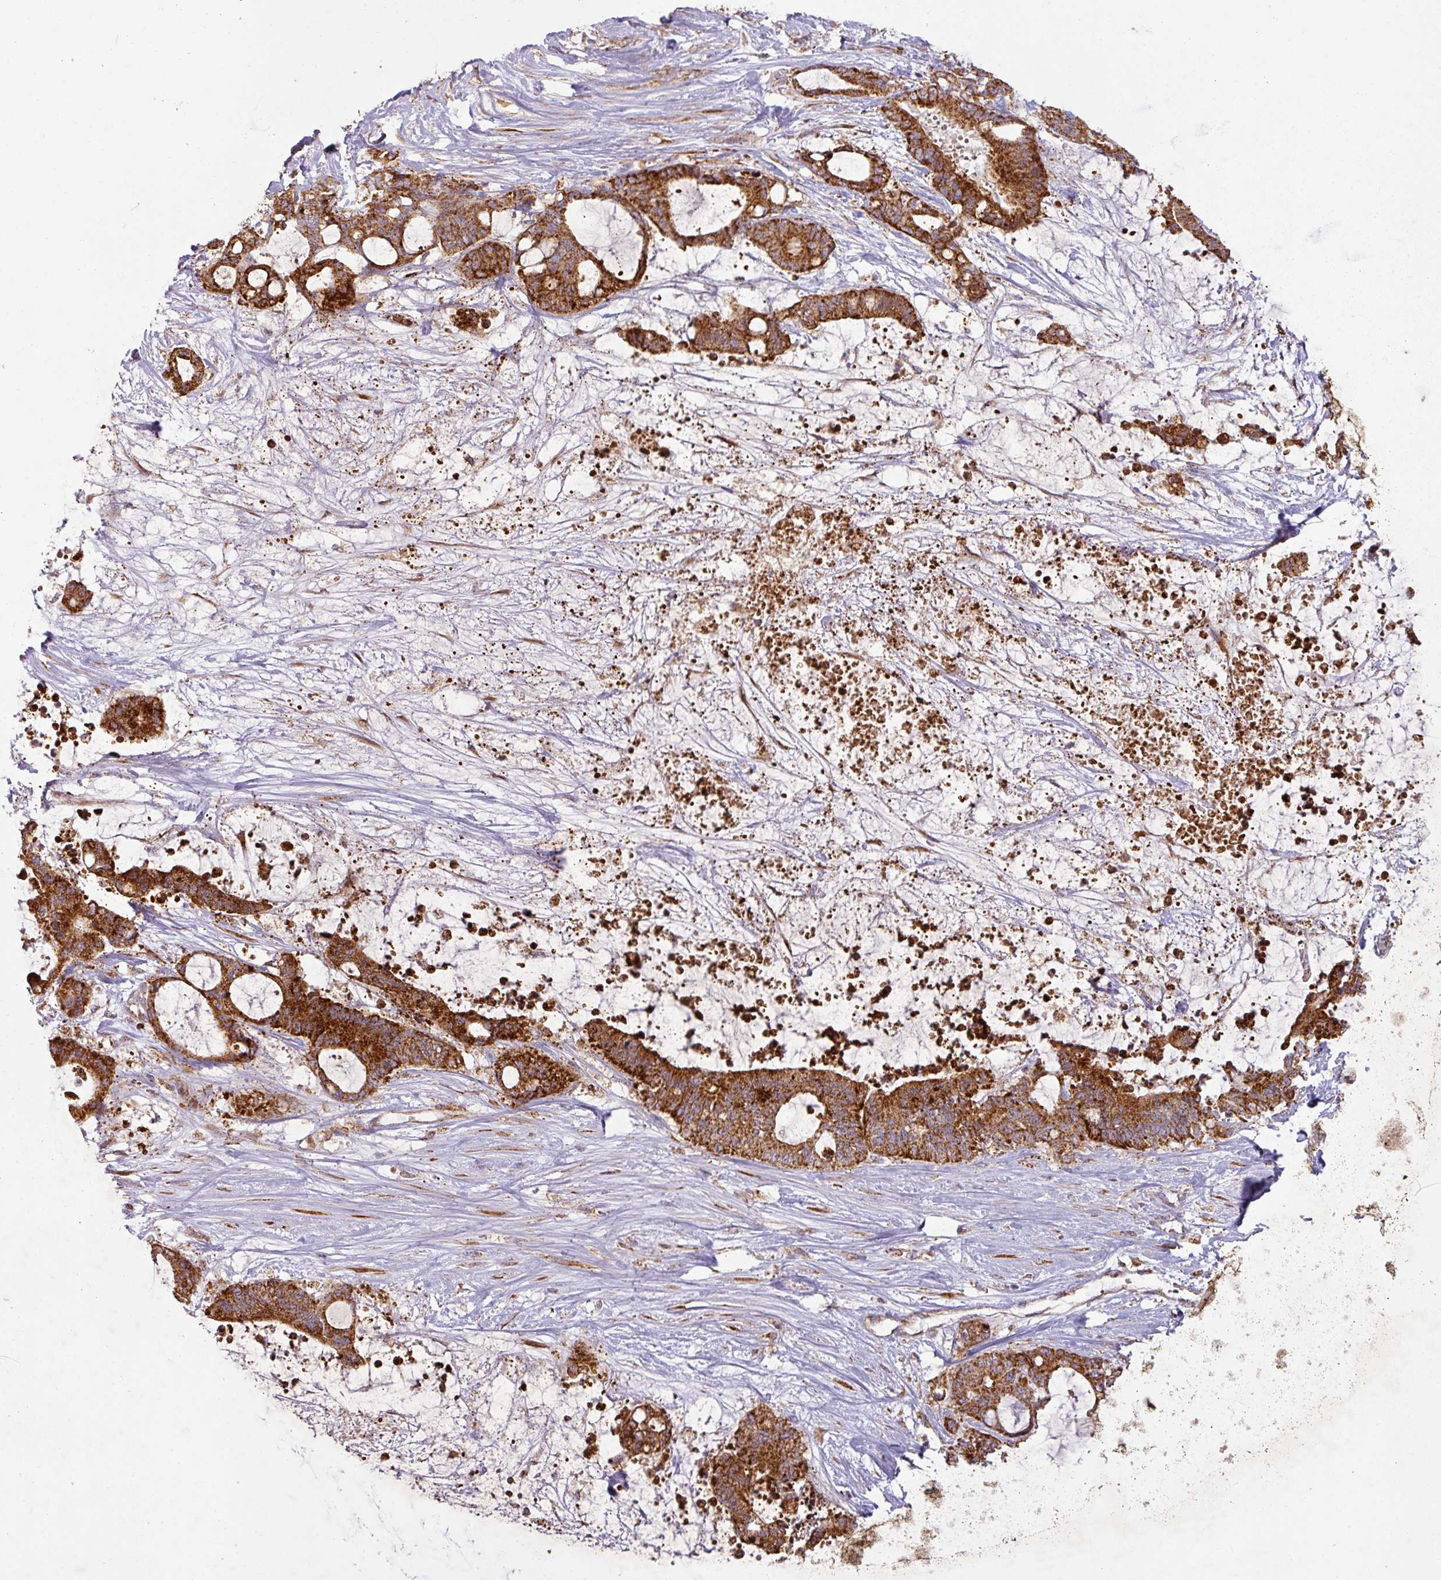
{"staining": {"intensity": "strong", "quantity": ">75%", "location": "cytoplasmic/membranous"}, "tissue": "liver cancer", "cell_type": "Tumor cells", "image_type": "cancer", "snomed": [{"axis": "morphology", "description": "Normal tissue, NOS"}, {"axis": "morphology", "description": "Cholangiocarcinoma"}, {"axis": "topography", "description": "Liver"}, {"axis": "topography", "description": "Peripheral nerve tissue"}], "caption": "High-power microscopy captured an immunohistochemistry histopathology image of liver cancer, revealing strong cytoplasmic/membranous positivity in approximately >75% of tumor cells.", "gene": "GPD2", "patient": {"sex": "female", "age": 73}}